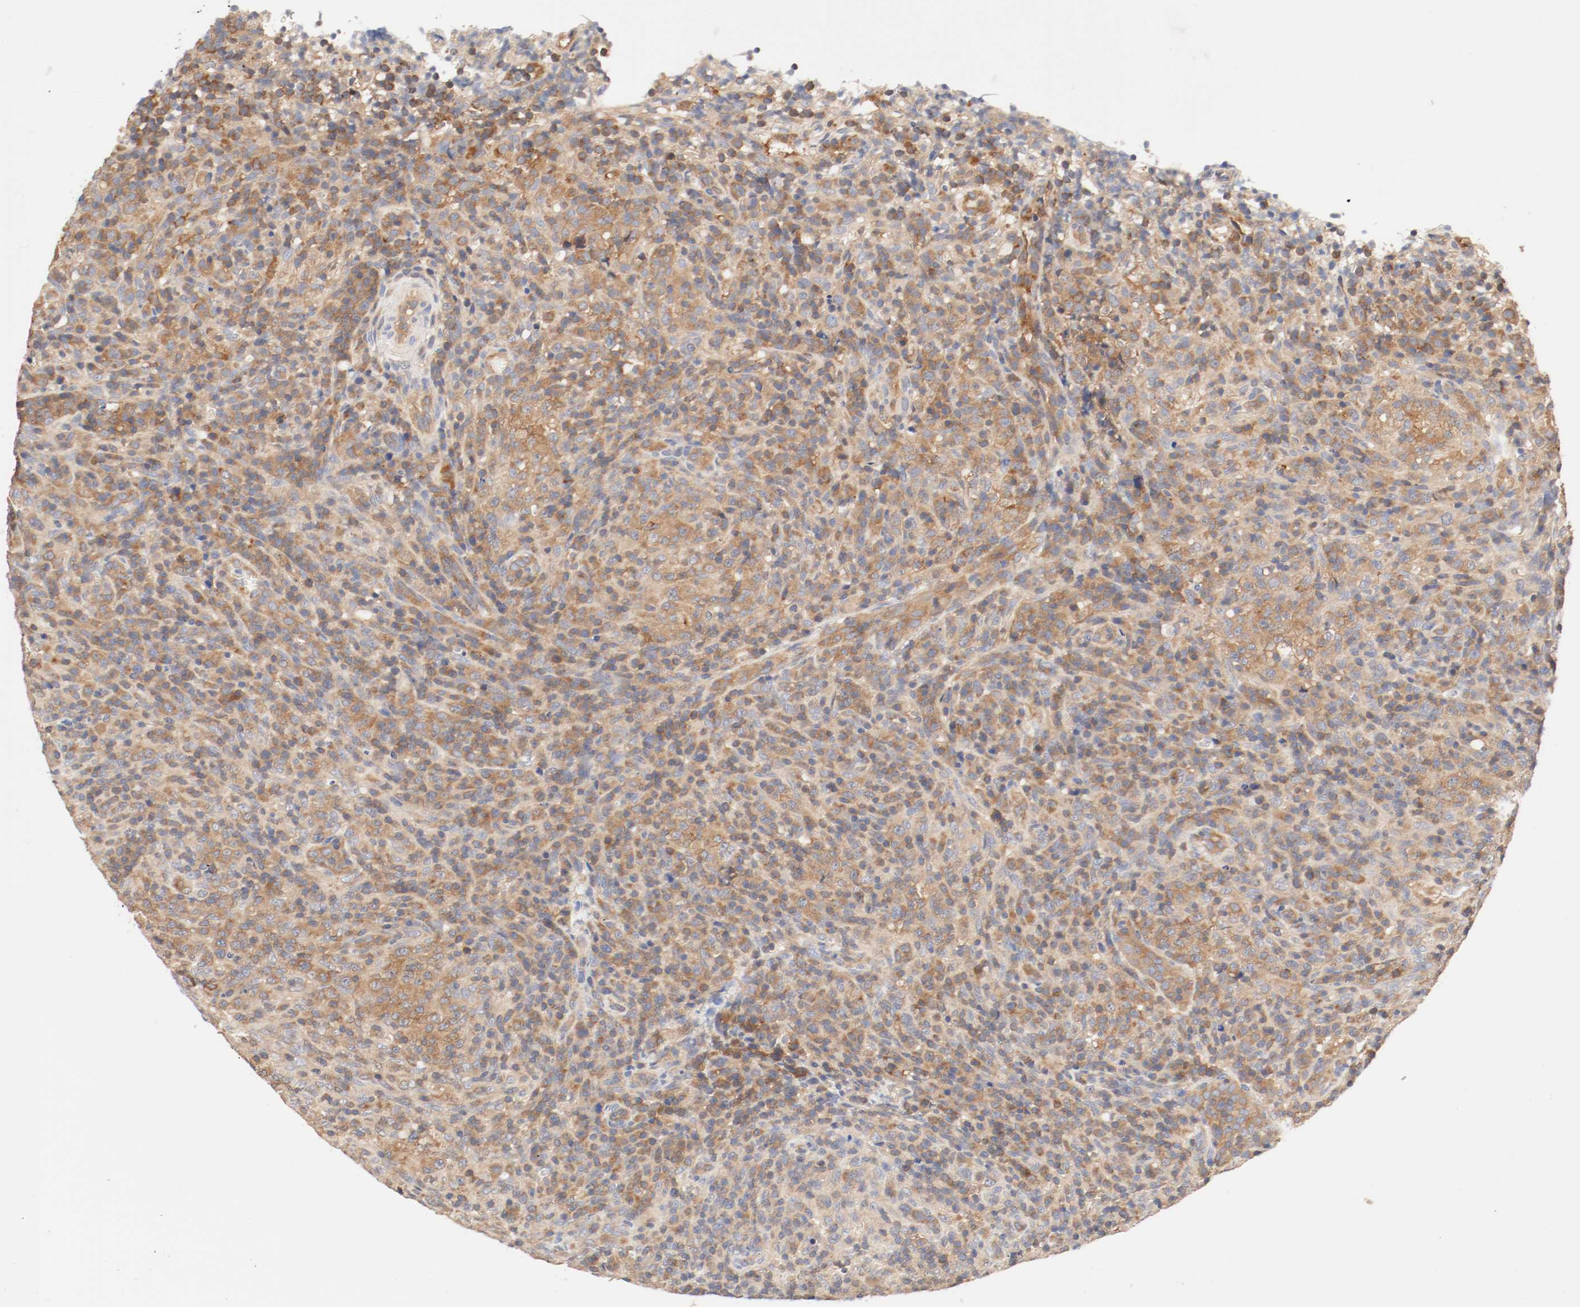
{"staining": {"intensity": "moderate", "quantity": ">75%", "location": "cytoplasmic/membranous"}, "tissue": "lymphoma", "cell_type": "Tumor cells", "image_type": "cancer", "snomed": [{"axis": "morphology", "description": "Malignant lymphoma, non-Hodgkin's type, High grade"}, {"axis": "topography", "description": "Lymph node"}], "caption": "This histopathology image demonstrates high-grade malignant lymphoma, non-Hodgkin's type stained with IHC to label a protein in brown. The cytoplasmic/membranous of tumor cells show moderate positivity for the protein. Nuclei are counter-stained blue.", "gene": "GIT1", "patient": {"sex": "female", "age": 76}}